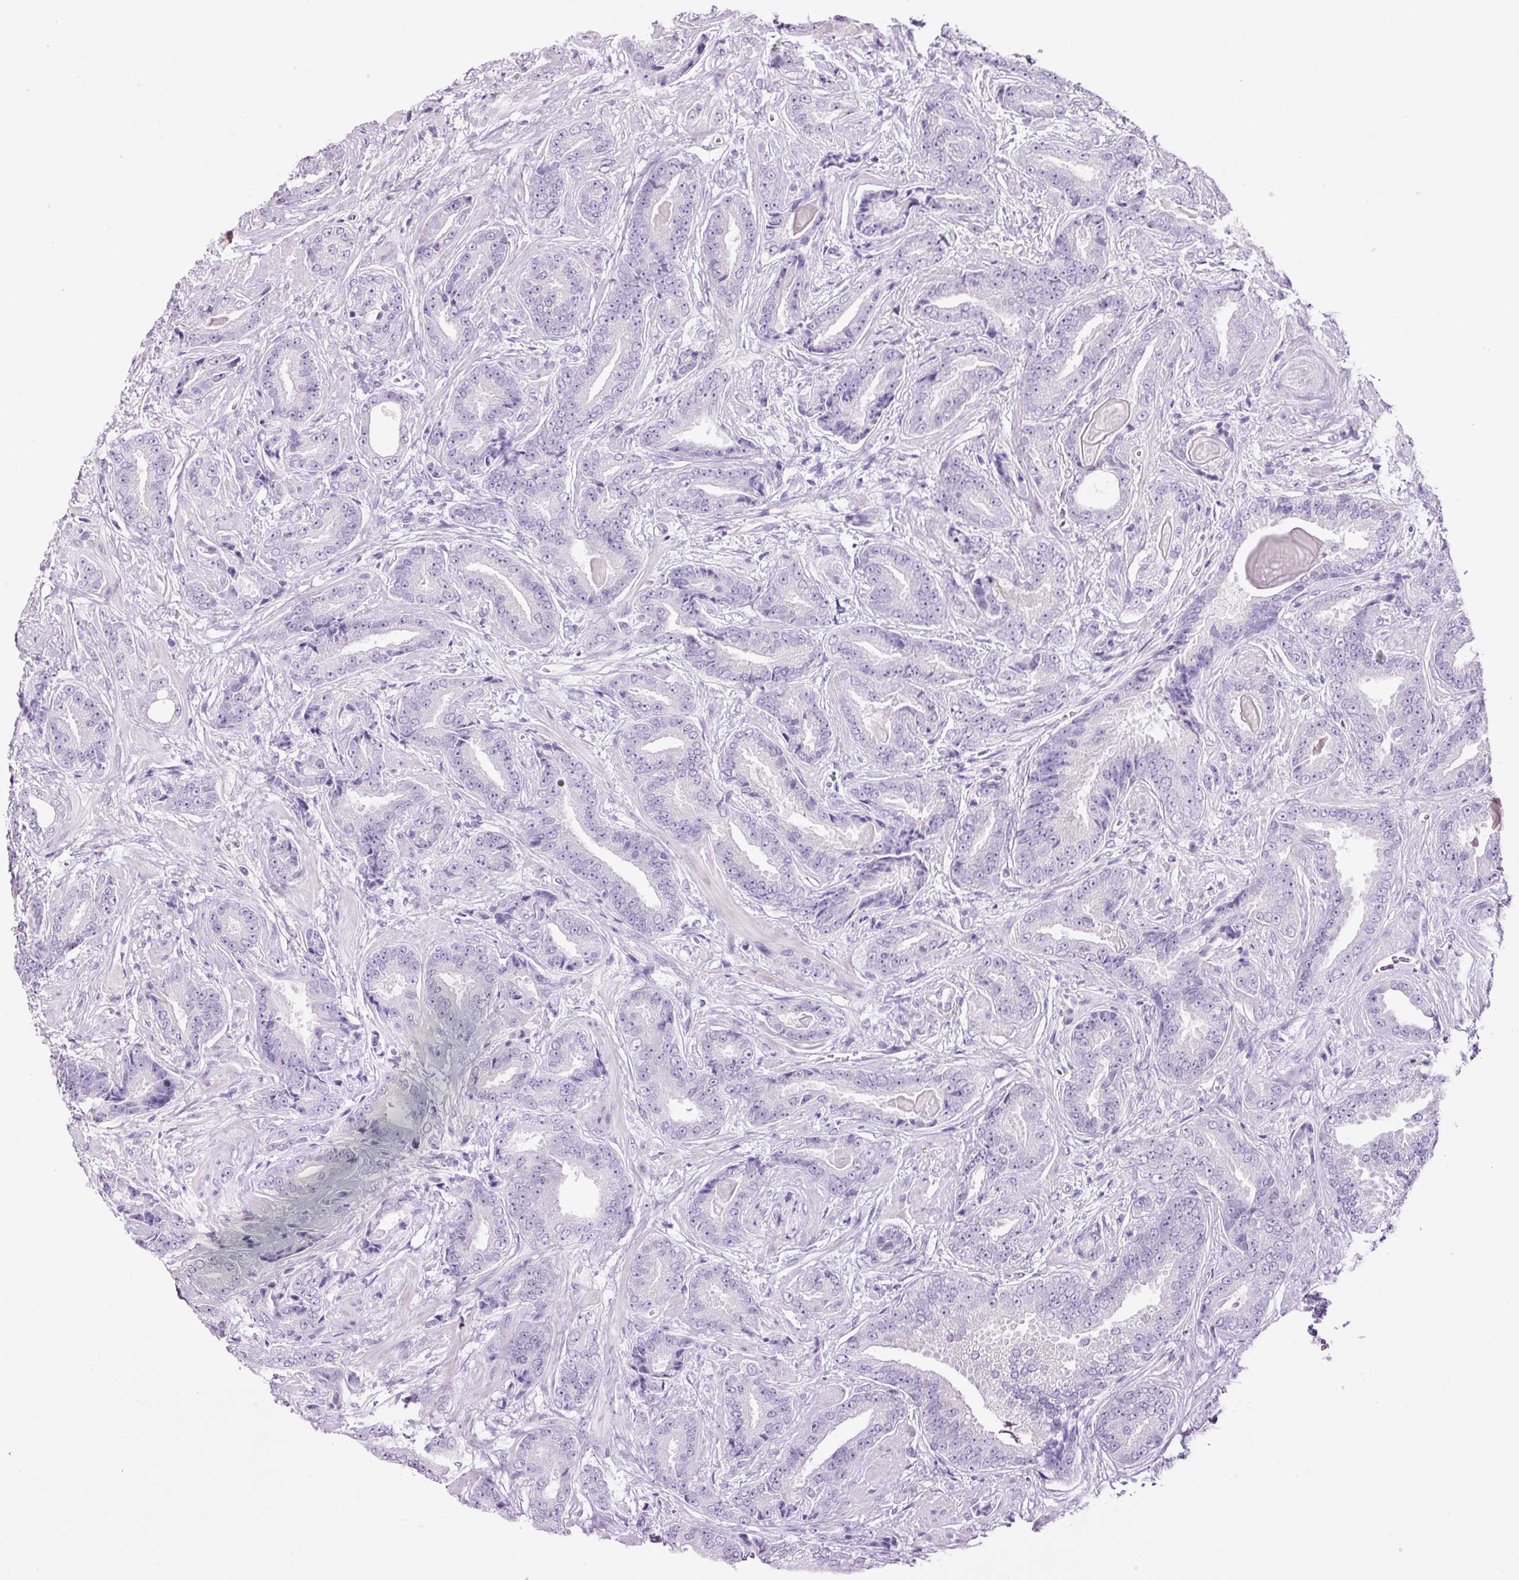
{"staining": {"intensity": "negative", "quantity": "none", "location": "none"}, "tissue": "prostate cancer", "cell_type": "Tumor cells", "image_type": "cancer", "snomed": [{"axis": "morphology", "description": "Adenocarcinoma, Low grade"}, {"axis": "topography", "description": "Prostate"}], "caption": "An image of human prostate cancer is negative for staining in tumor cells.", "gene": "ANKRD20A1", "patient": {"sex": "male", "age": 62}}